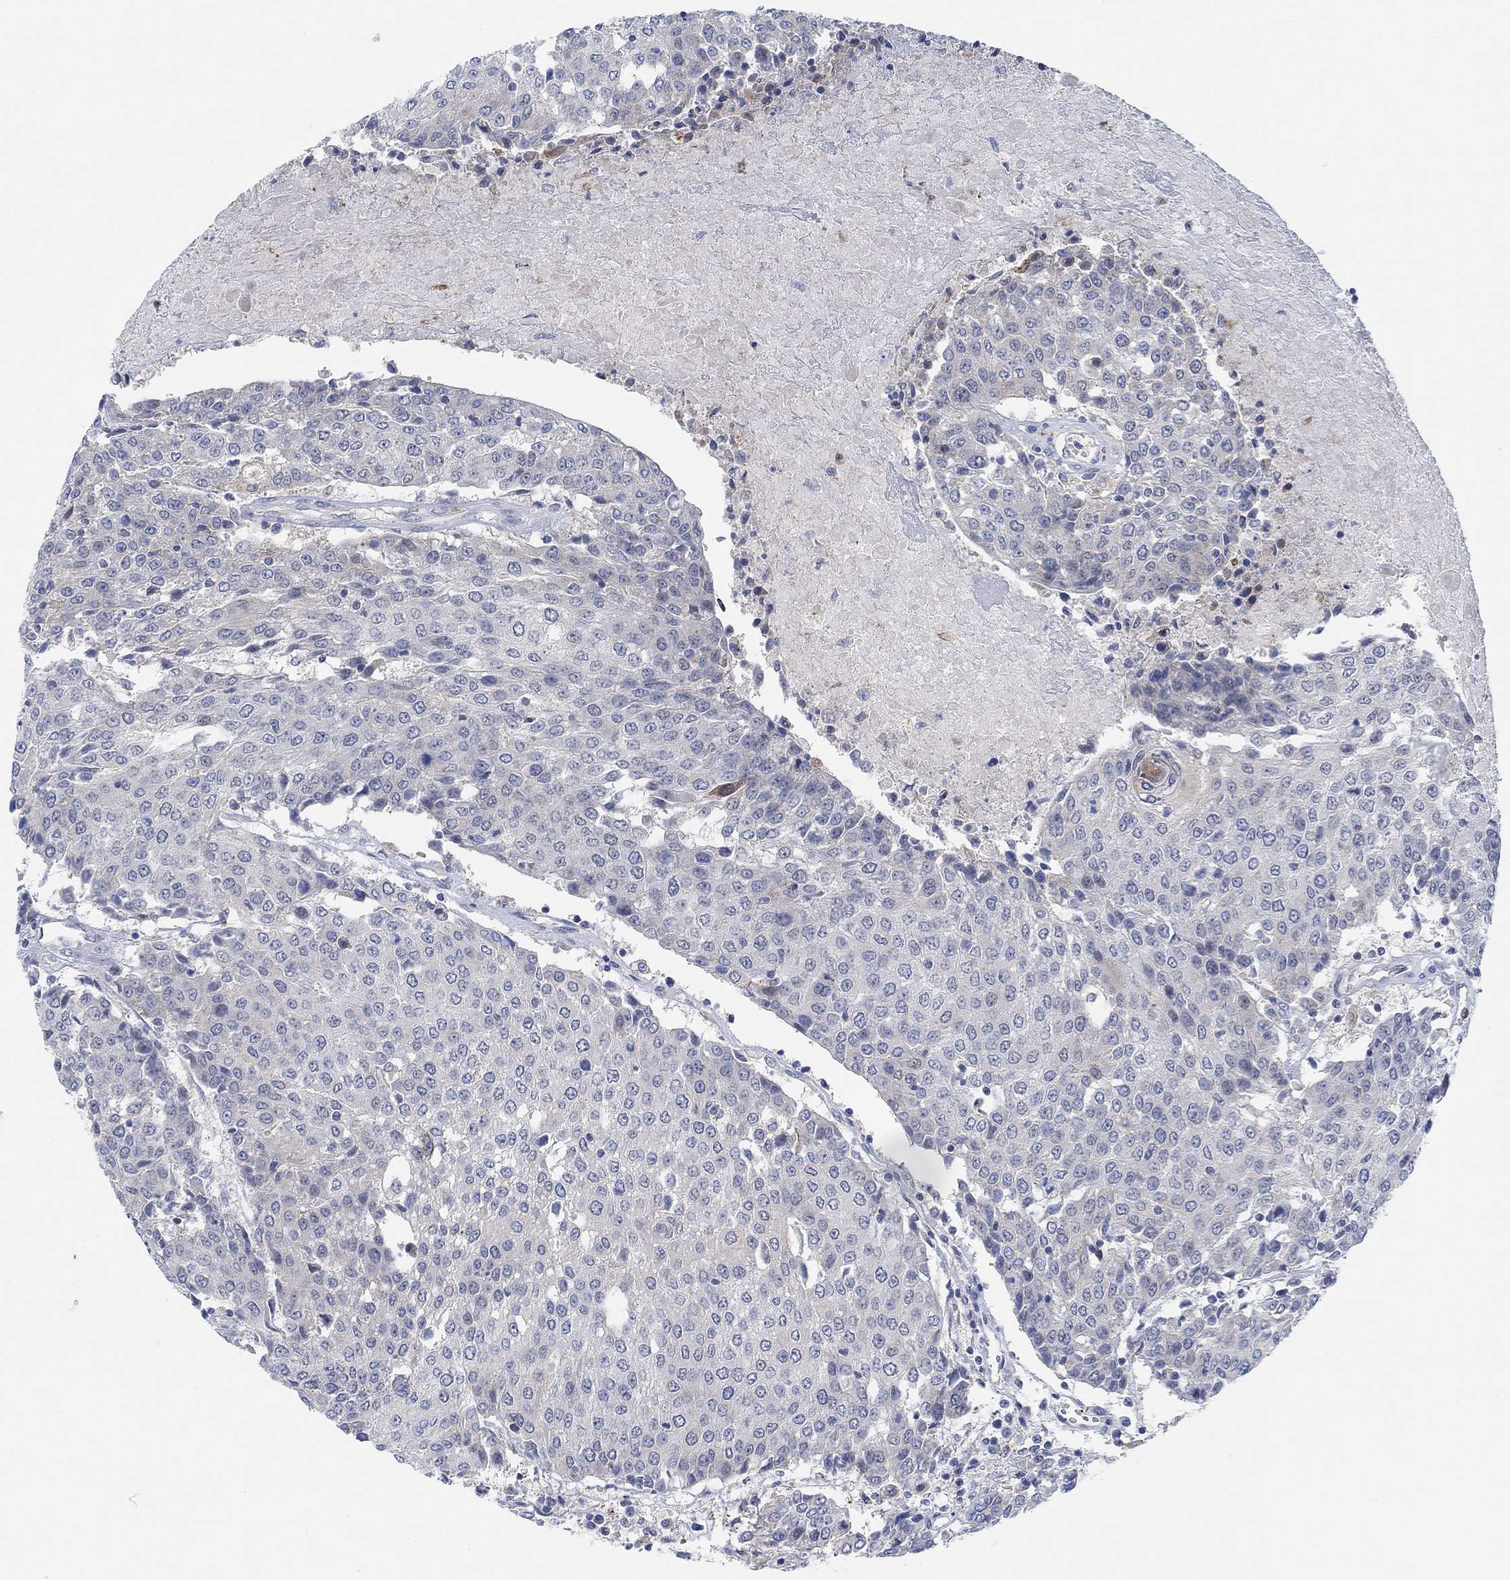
{"staining": {"intensity": "negative", "quantity": "none", "location": "none"}, "tissue": "urothelial cancer", "cell_type": "Tumor cells", "image_type": "cancer", "snomed": [{"axis": "morphology", "description": "Urothelial carcinoma, High grade"}, {"axis": "topography", "description": "Urinary bladder"}], "caption": "Tumor cells are negative for protein expression in human high-grade urothelial carcinoma.", "gene": "PMFBP1", "patient": {"sex": "female", "age": 85}}